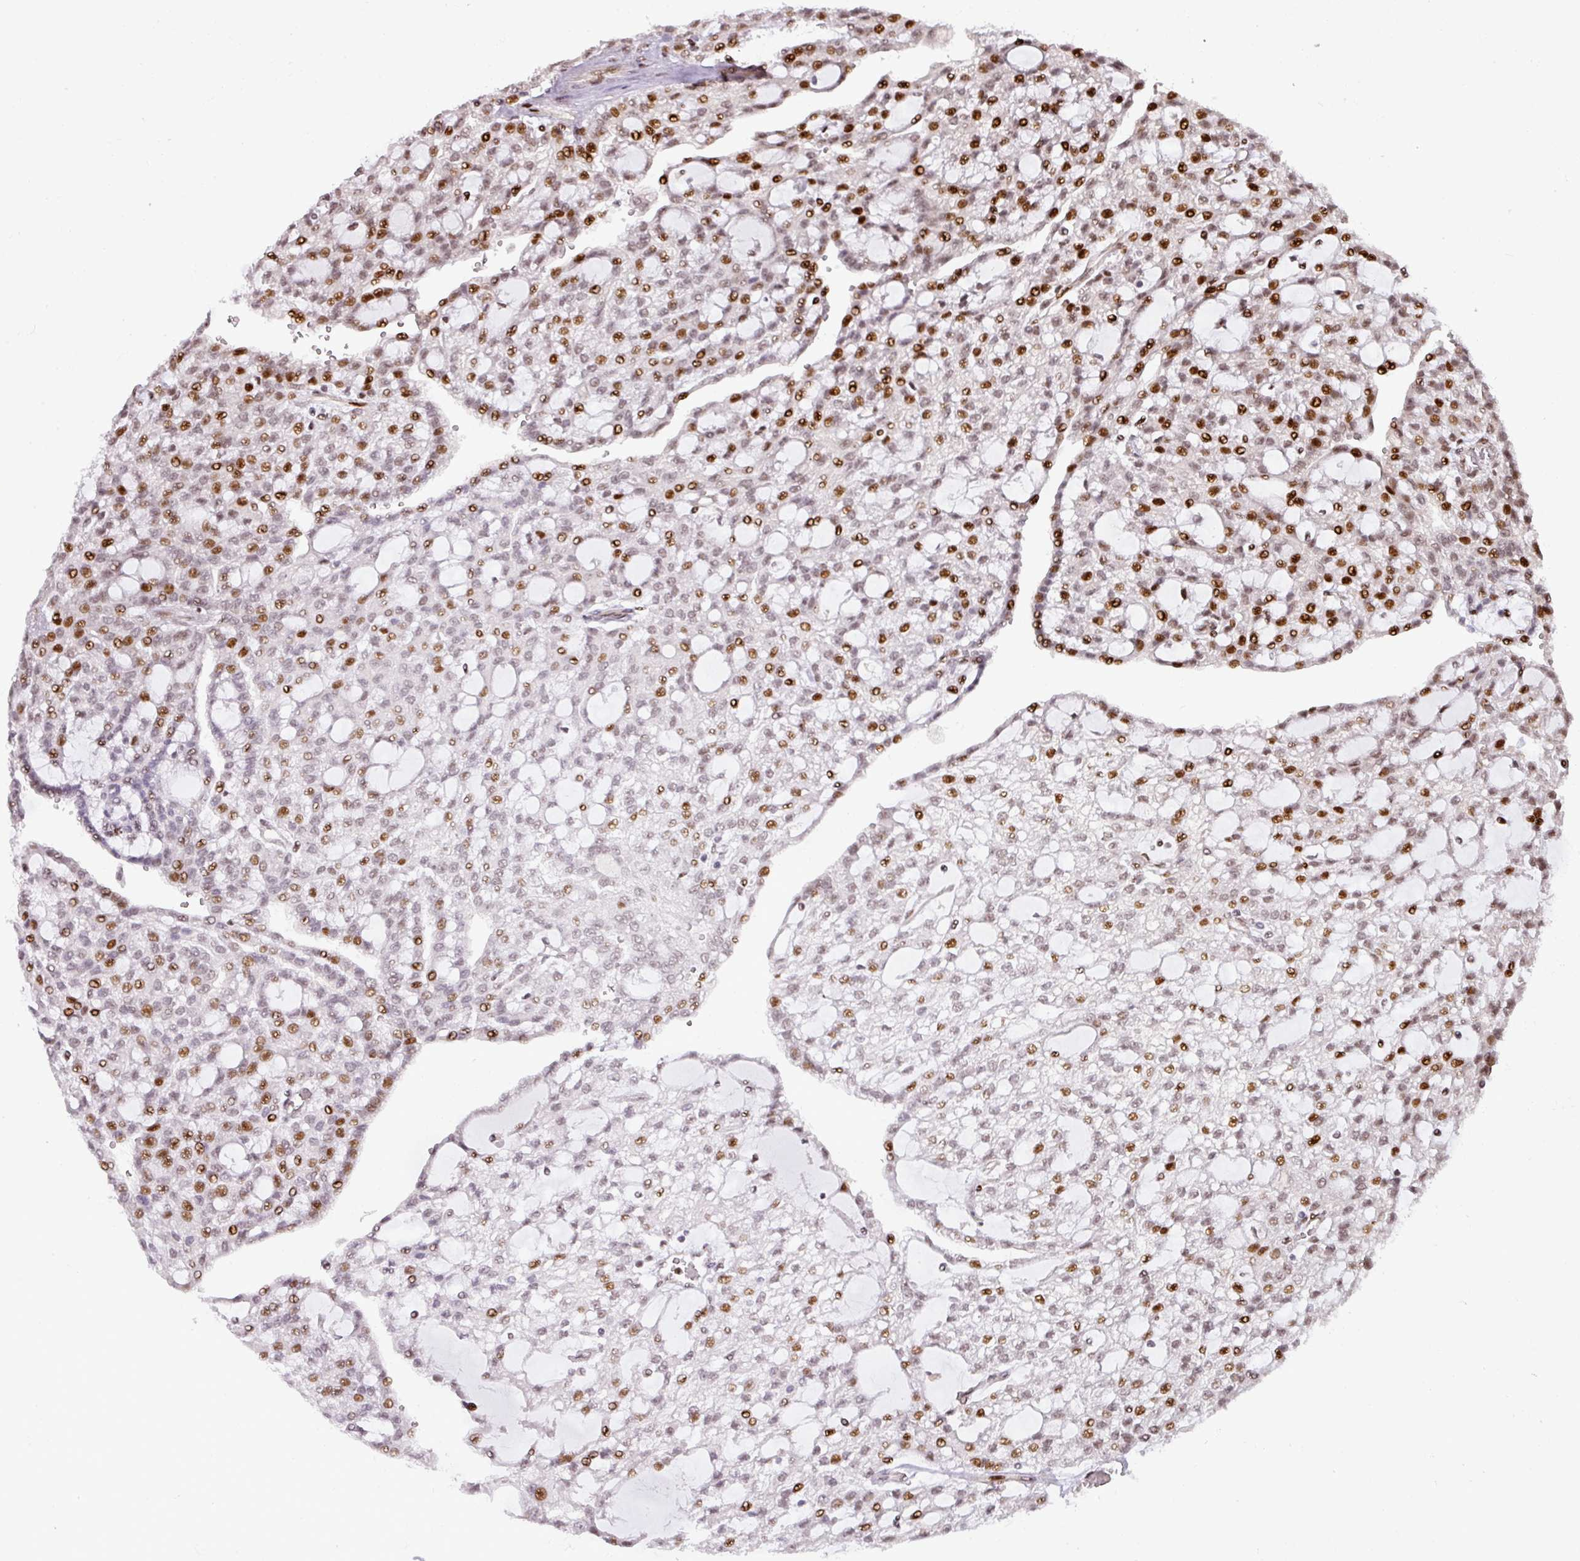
{"staining": {"intensity": "moderate", "quantity": "25%-75%", "location": "nuclear"}, "tissue": "renal cancer", "cell_type": "Tumor cells", "image_type": "cancer", "snomed": [{"axis": "morphology", "description": "Adenocarcinoma, NOS"}, {"axis": "topography", "description": "Kidney"}], "caption": "Moderate nuclear protein staining is present in approximately 25%-75% of tumor cells in renal cancer (adenocarcinoma). (brown staining indicates protein expression, while blue staining denotes nuclei).", "gene": "MYSM1", "patient": {"sex": "male", "age": 63}}